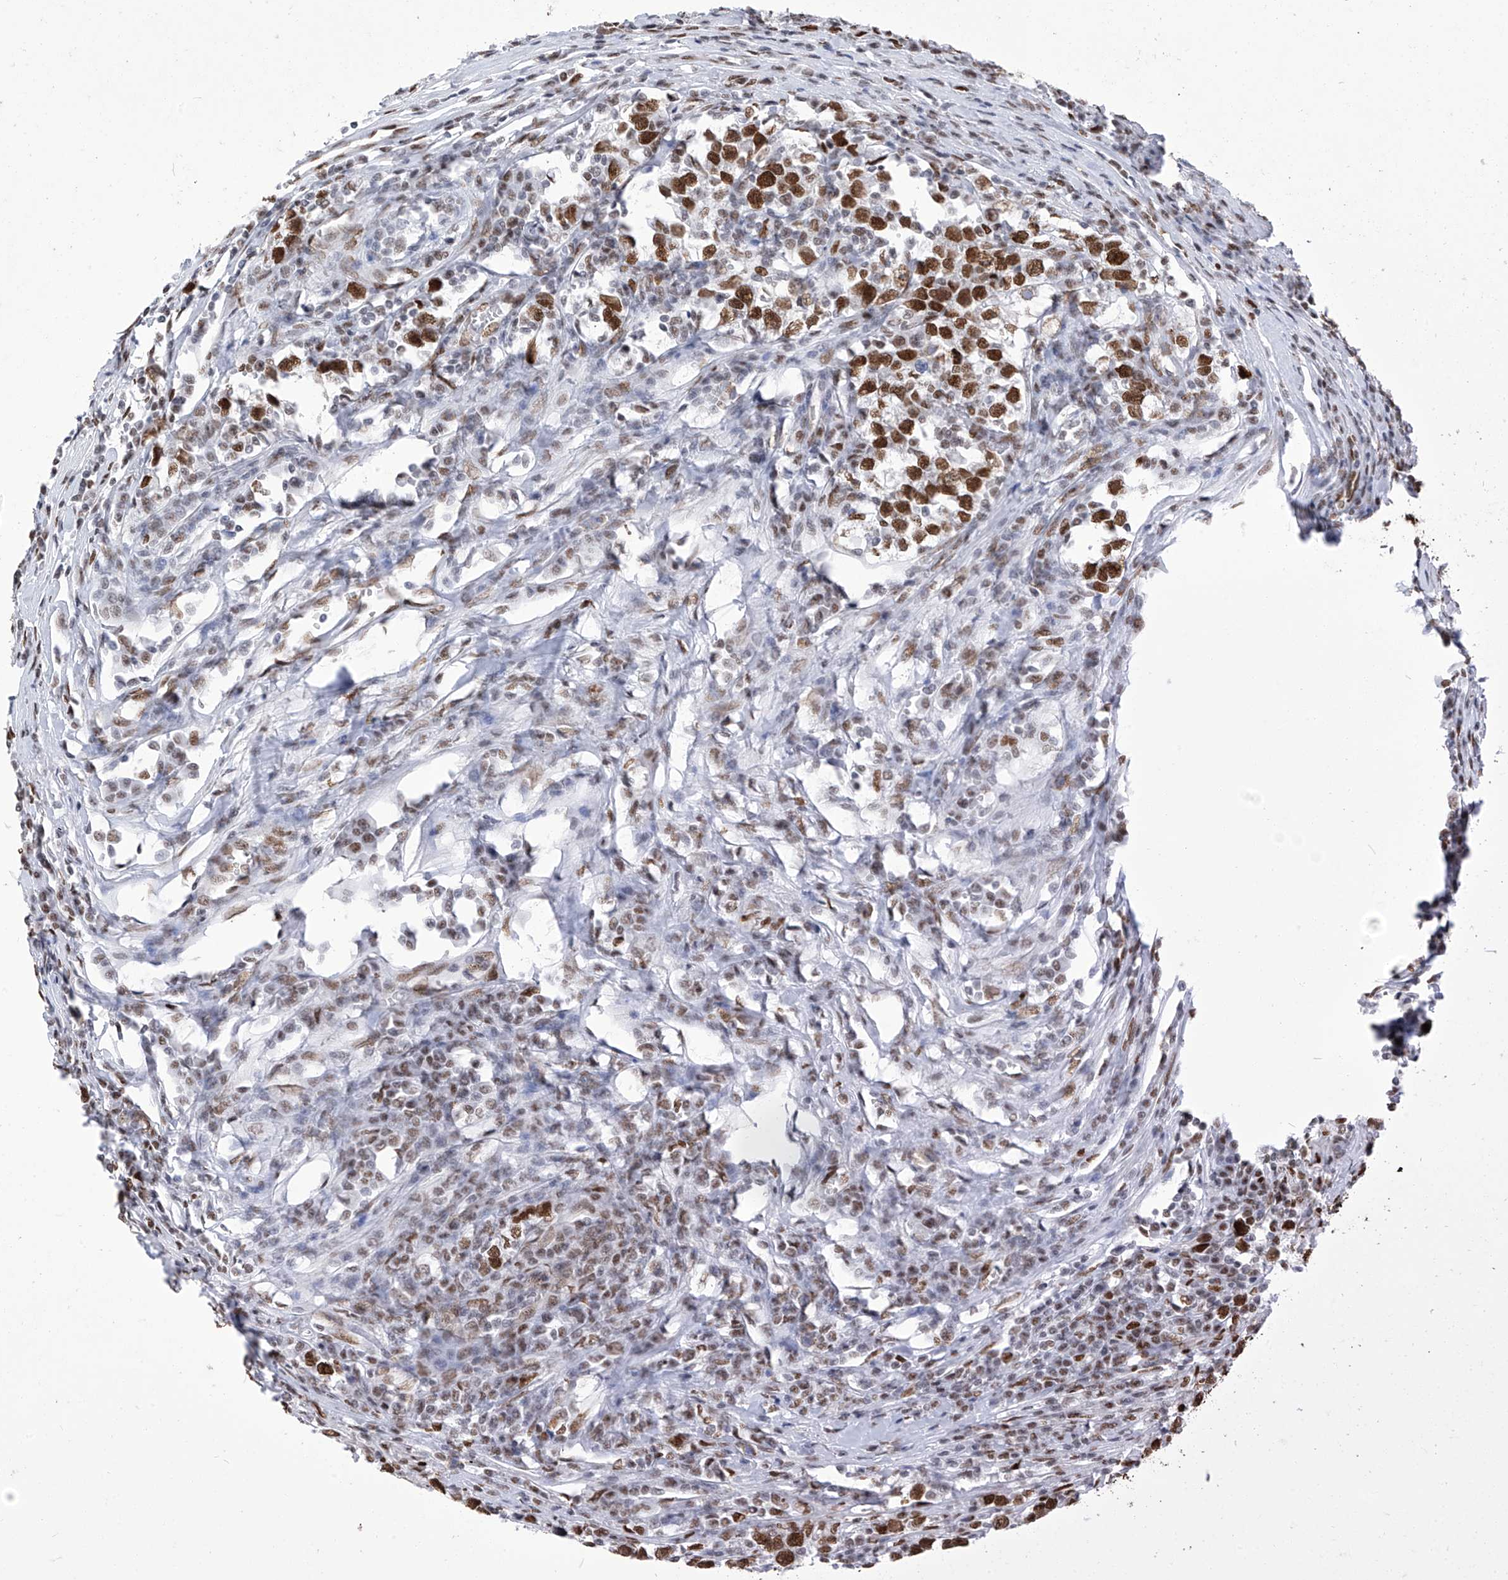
{"staining": {"intensity": "strong", "quantity": ">75%", "location": "nuclear"}, "tissue": "testis cancer", "cell_type": "Tumor cells", "image_type": "cancer", "snomed": [{"axis": "morphology", "description": "Normal tissue, NOS"}, {"axis": "morphology", "description": "Seminoma, NOS"}, {"axis": "topography", "description": "Testis"}], "caption": "Immunohistochemical staining of testis seminoma demonstrates high levels of strong nuclear protein expression in approximately >75% of tumor cells.", "gene": "KHSRP", "patient": {"sex": "male", "age": 43}}